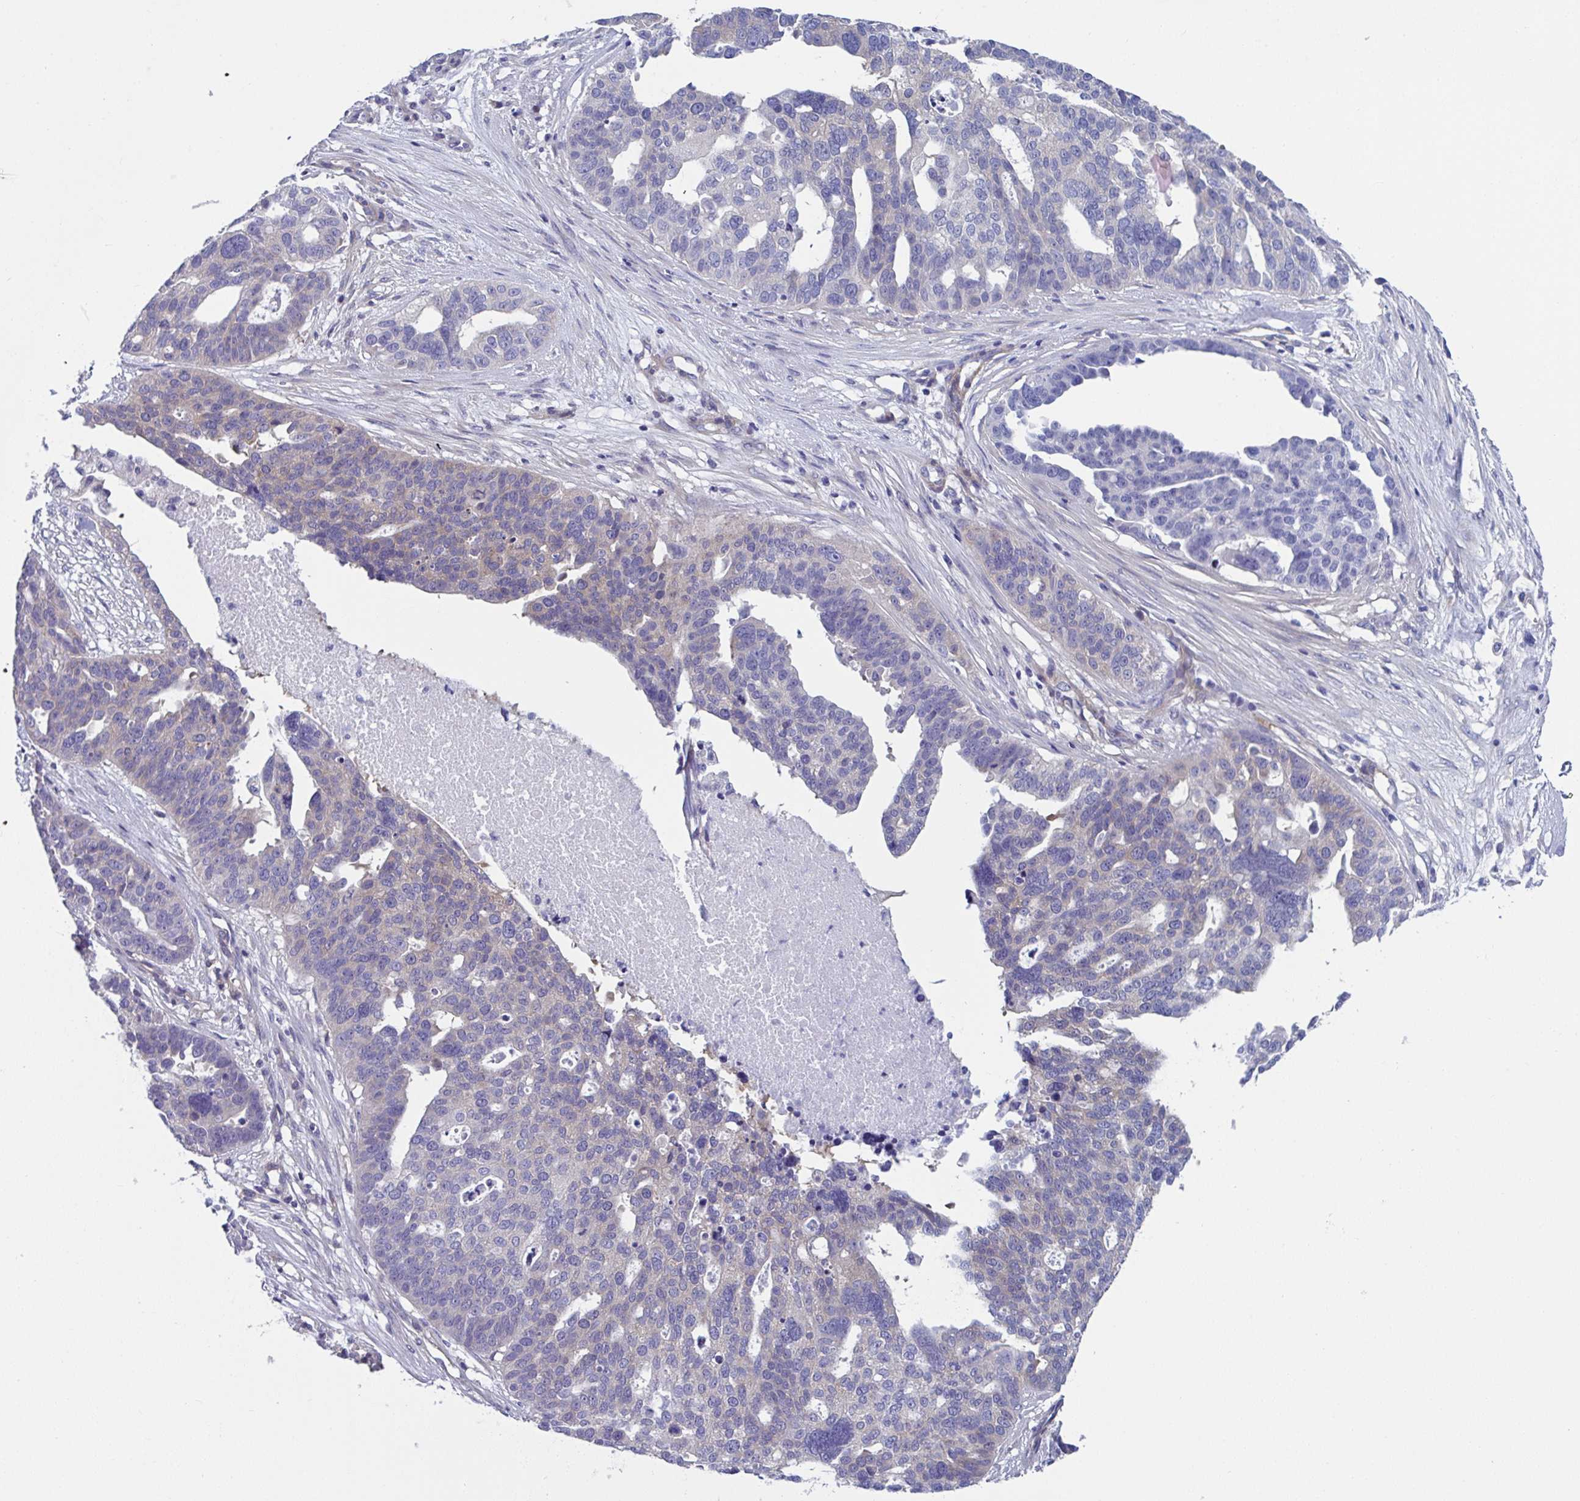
{"staining": {"intensity": "negative", "quantity": "none", "location": "none"}, "tissue": "ovarian cancer", "cell_type": "Tumor cells", "image_type": "cancer", "snomed": [{"axis": "morphology", "description": "Cystadenocarcinoma, serous, NOS"}, {"axis": "topography", "description": "Ovary"}], "caption": "There is no significant expression in tumor cells of ovarian serous cystadenocarcinoma.", "gene": "LPIN3", "patient": {"sex": "female", "age": 59}}